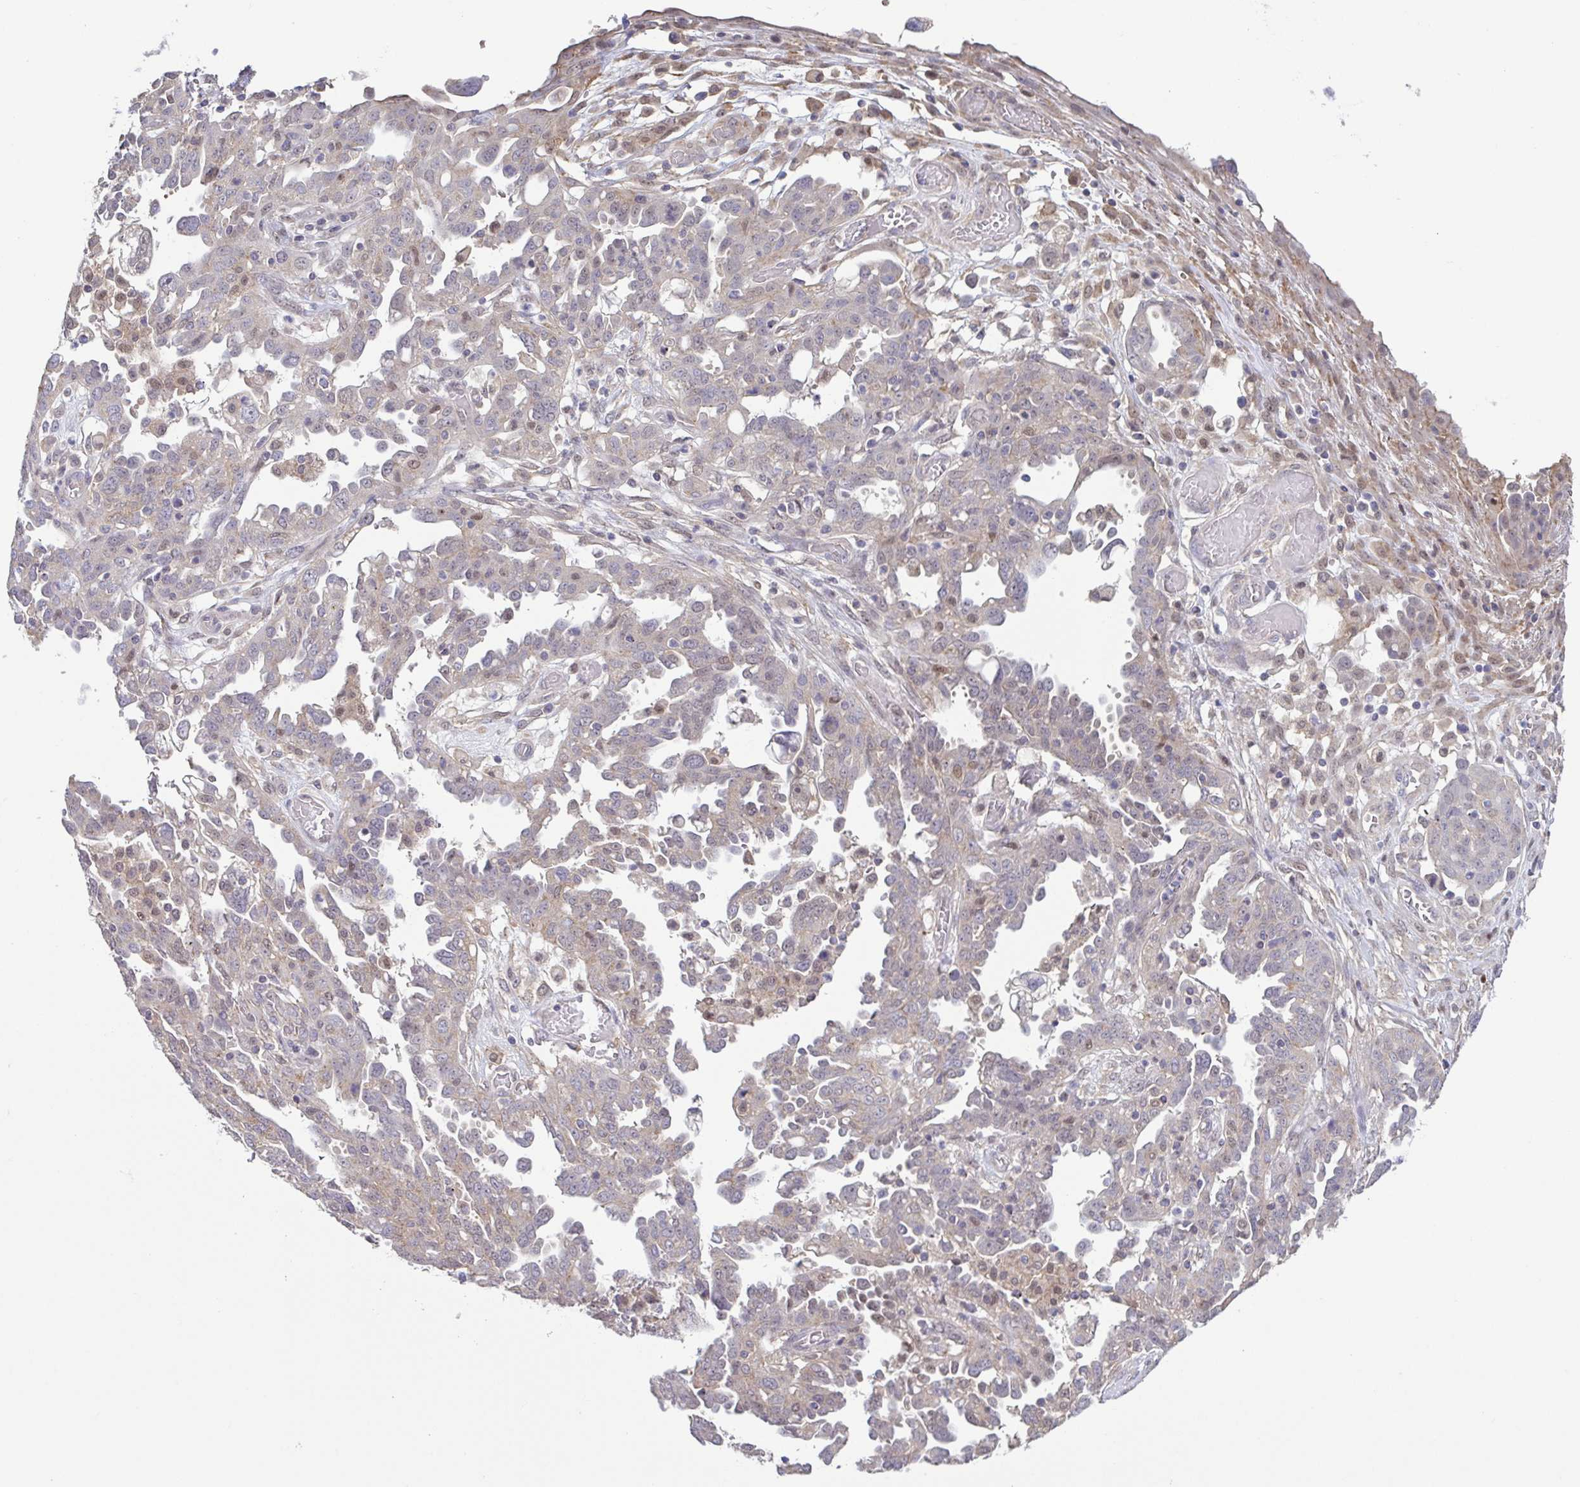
{"staining": {"intensity": "weak", "quantity": "25%-75%", "location": "cytoplasmic/membranous"}, "tissue": "ovarian cancer", "cell_type": "Tumor cells", "image_type": "cancer", "snomed": [{"axis": "morphology", "description": "Cystadenocarcinoma, serous, NOS"}, {"axis": "topography", "description": "Ovary"}], "caption": "About 25%-75% of tumor cells in human ovarian serous cystadenocarcinoma exhibit weak cytoplasmic/membranous protein positivity as visualized by brown immunohistochemical staining.", "gene": "UBE2Q1", "patient": {"sex": "female", "age": 67}}